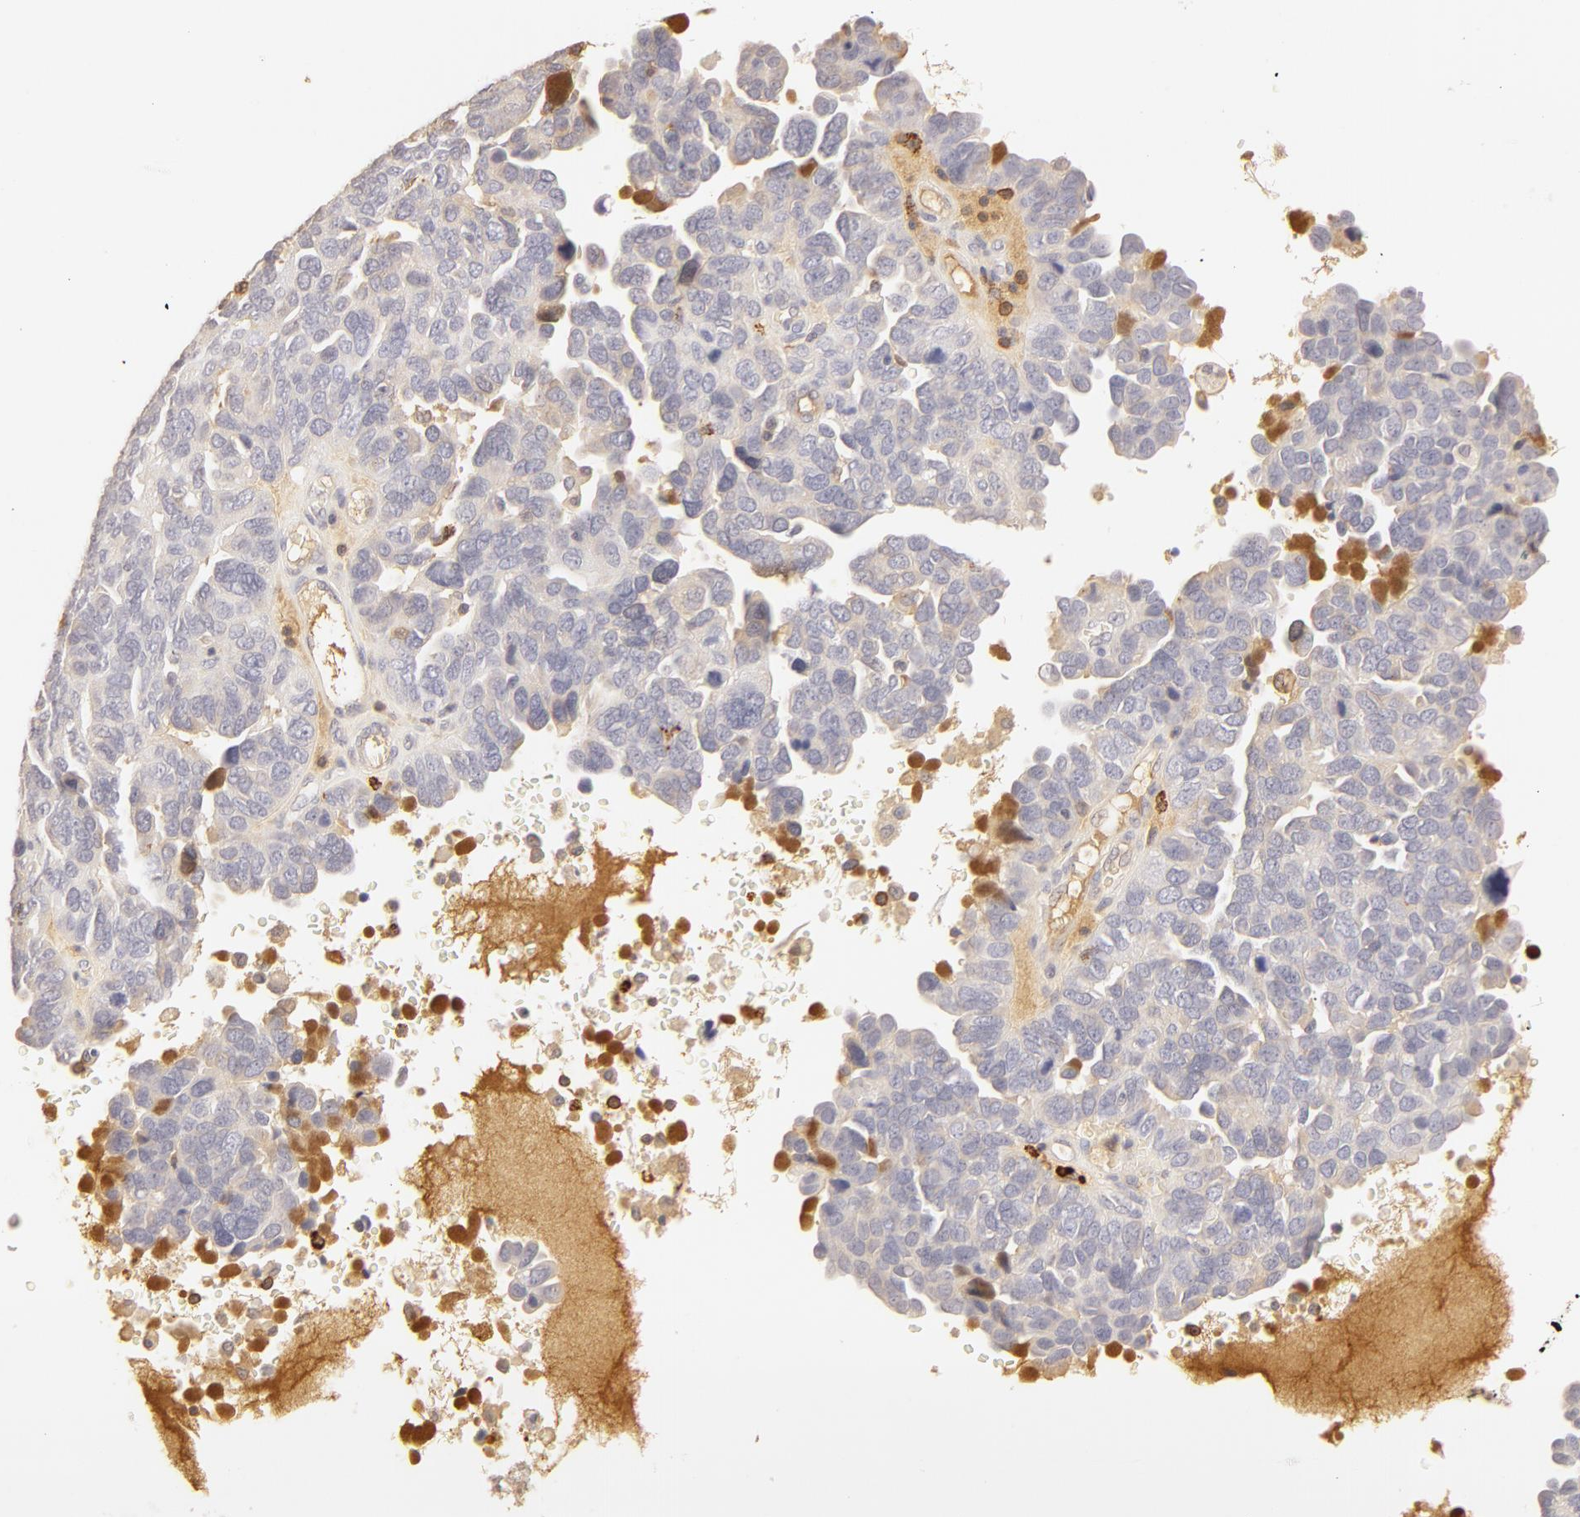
{"staining": {"intensity": "negative", "quantity": "none", "location": "none"}, "tissue": "ovarian cancer", "cell_type": "Tumor cells", "image_type": "cancer", "snomed": [{"axis": "morphology", "description": "Cystadenocarcinoma, serous, NOS"}, {"axis": "topography", "description": "Ovary"}], "caption": "IHC micrograph of neoplastic tissue: human ovarian cancer (serous cystadenocarcinoma) stained with DAB reveals no significant protein staining in tumor cells.", "gene": "C1R", "patient": {"sex": "female", "age": 64}}